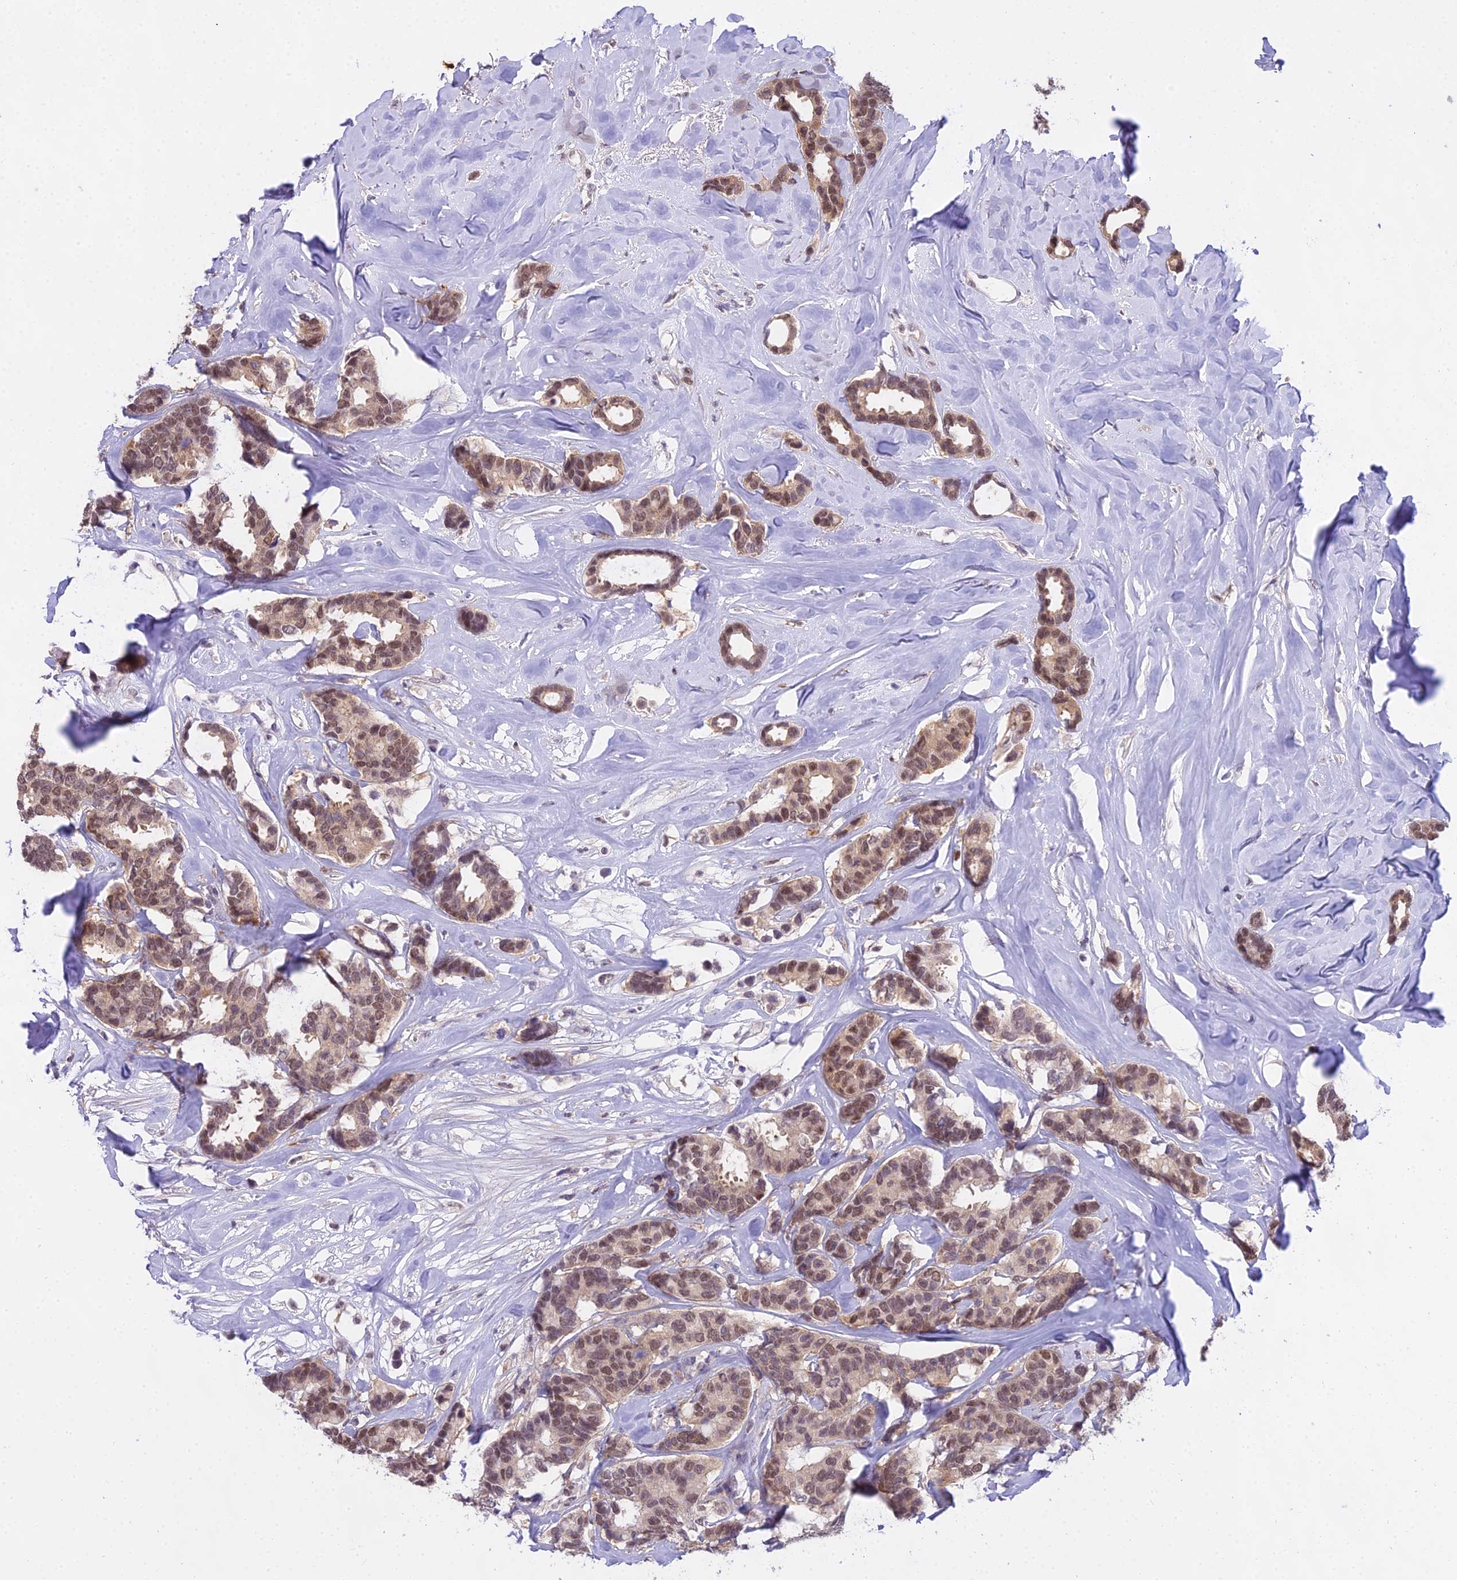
{"staining": {"intensity": "moderate", "quantity": "25%-75%", "location": "cytoplasmic/membranous,nuclear"}, "tissue": "breast cancer", "cell_type": "Tumor cells", "image_type": "cancer", "snomed": [{"axis": "morphology", "description": "Duct carcinoma"}, {"axis": "topography", "description": "Breast"}], "caption": "Breast intraductal carcinoma tissue displays moderate cytoplasmic/membranous and nuclear positivity in approximately 25%-75% of tumor cells", "gene": "MAT2A", "patient": {"sex": "female", "age": 87}}